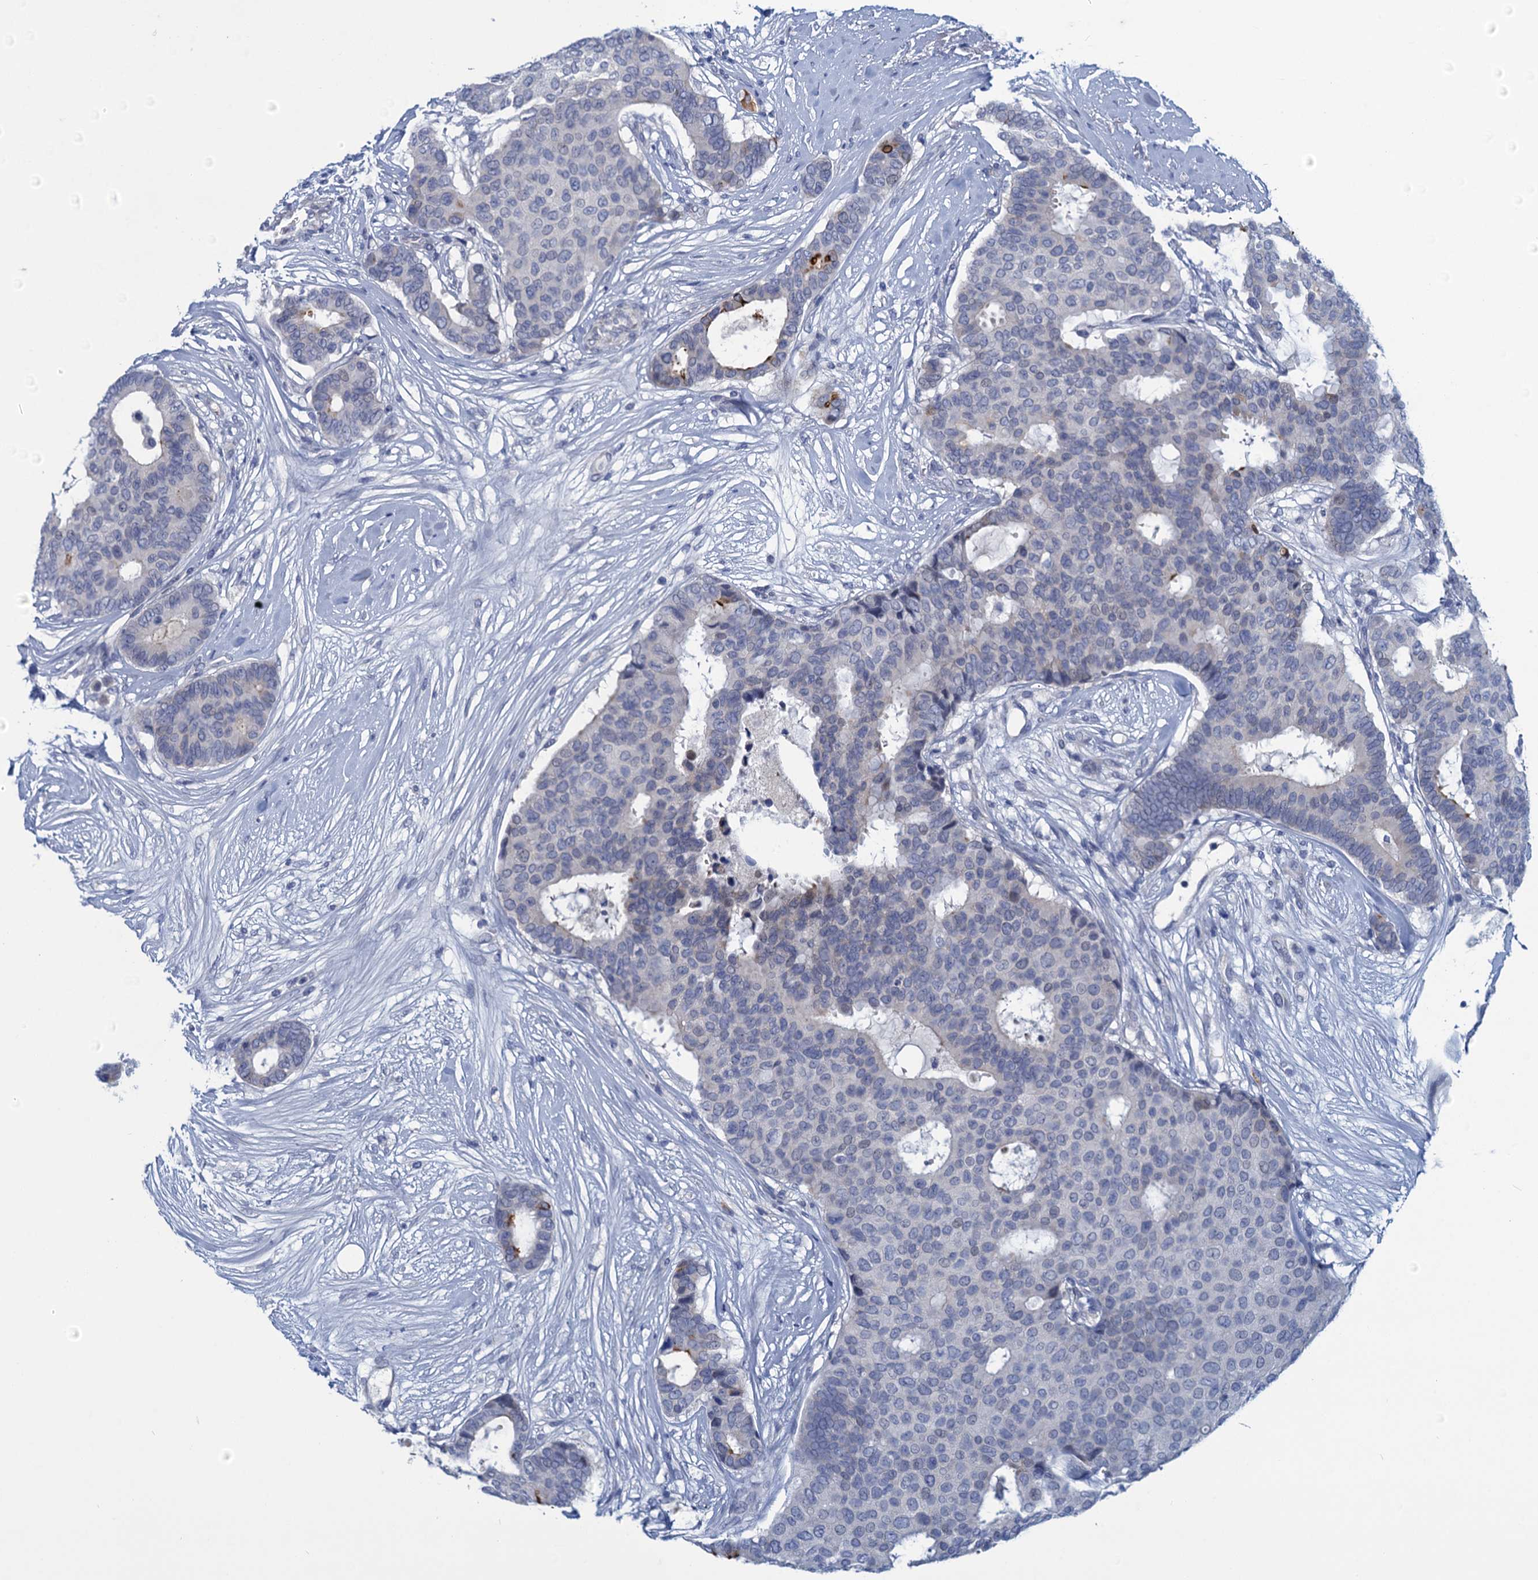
{"staining": {"intensity": "negative", "quantity": "none", "location": "none"}, "tissue": "breast cancer", "cell_type": "Tumor cells", "image_type": "cancer", "snomed": [{"axis": "morphology", "description": "Duct carcinoma"}, {"axis": "topography", "description": "Breast"}], "caption": "High magnification brightfield microscopy of breast cancer stained with DAB (3,3'-diaminobenzidine) (brown) and counterstained with hematoxylin (blue): tumor cells show no significant positivity.", "gene": "SCEL", "patient": {"sex": "female", "age": 75}}